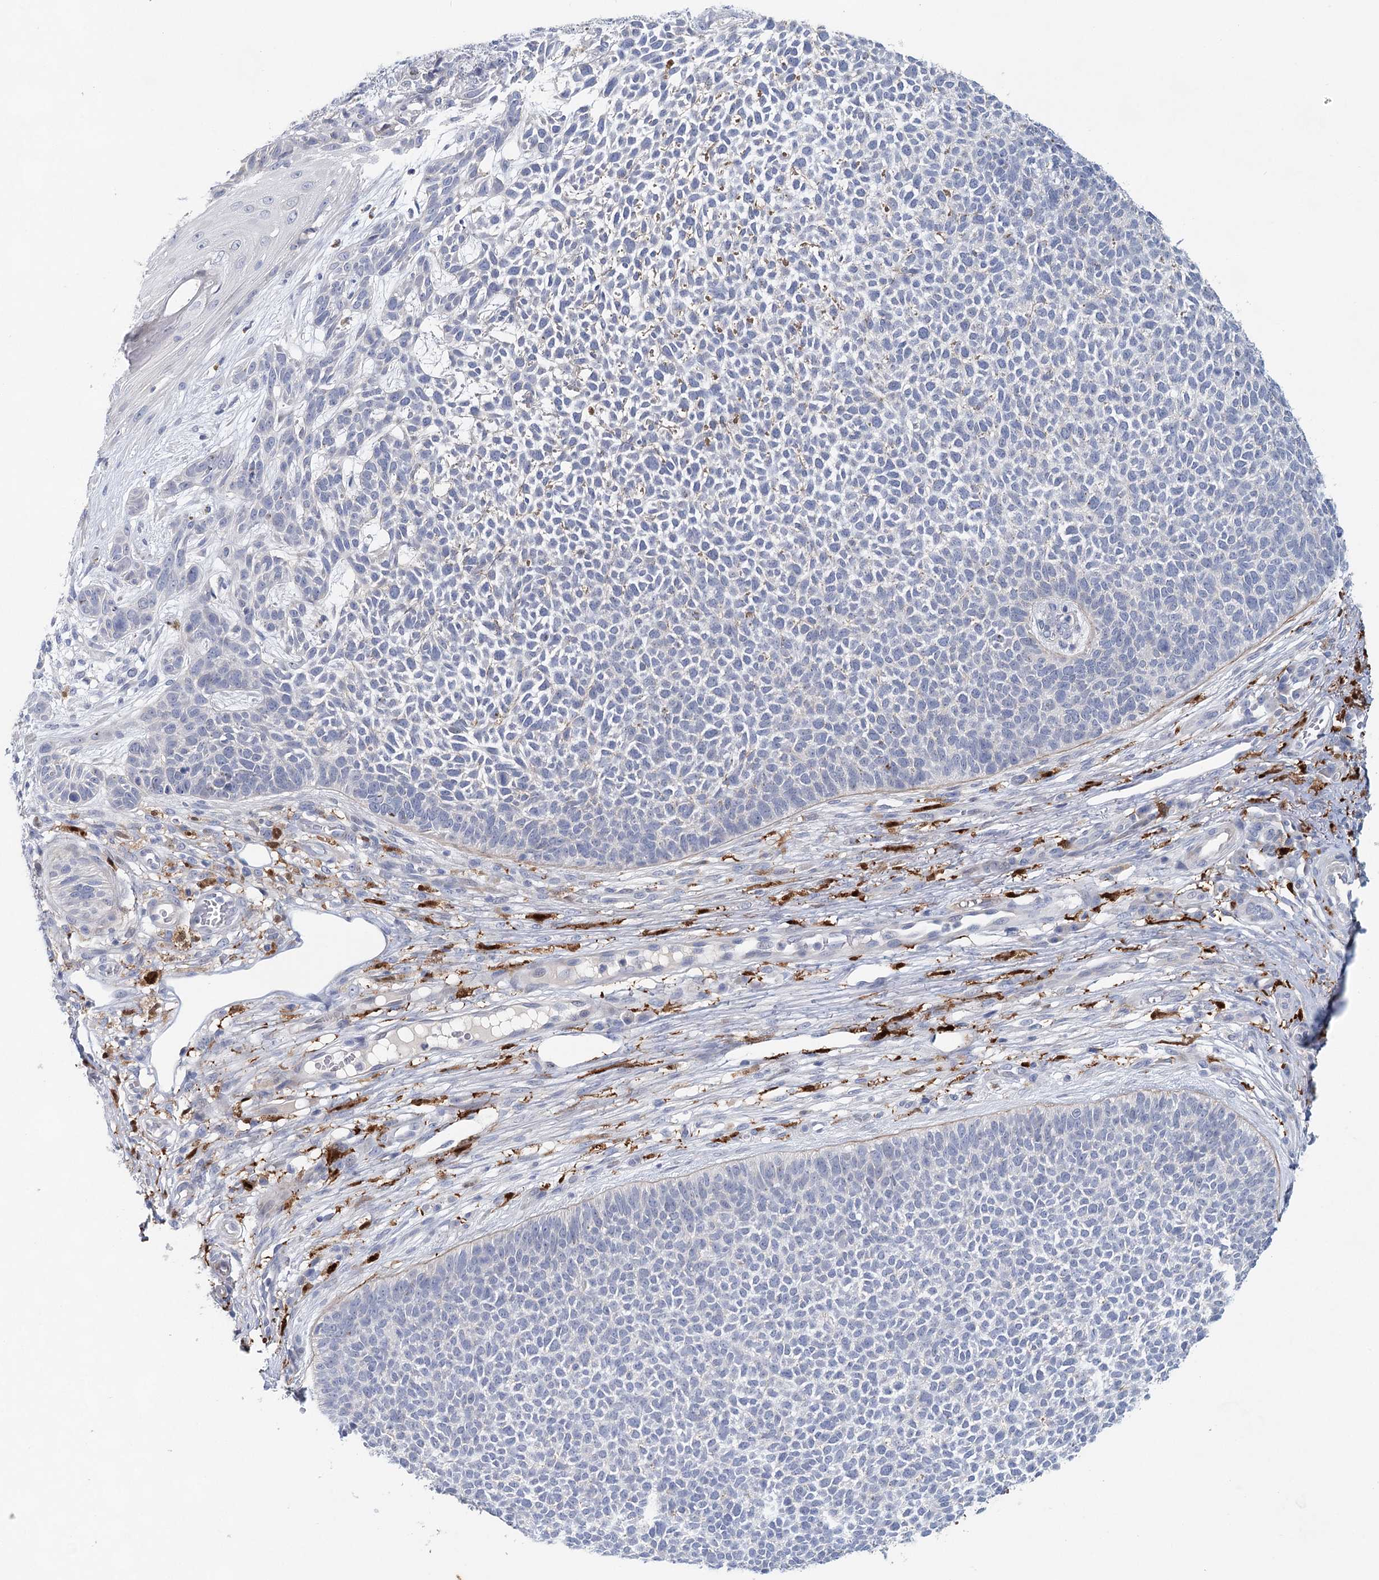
{"staining": {"intensity": "negative", "quantity": "none", "location": "none"}, "tissue": "skin cancer", "cell_type": "Tumor cells", "image_type": "cancer", "snomed": [{"axis": "morphology", "description": "Basal cell carcinoma"}, {"axis": "topography", "description": "Skin"}], "caption": "The photomicrograph demonstrates no staining of tumor cells in skin basal cell carcinoma.", "gene": "SLC19A3", "patient": {"sex": "female", "age": 84}}